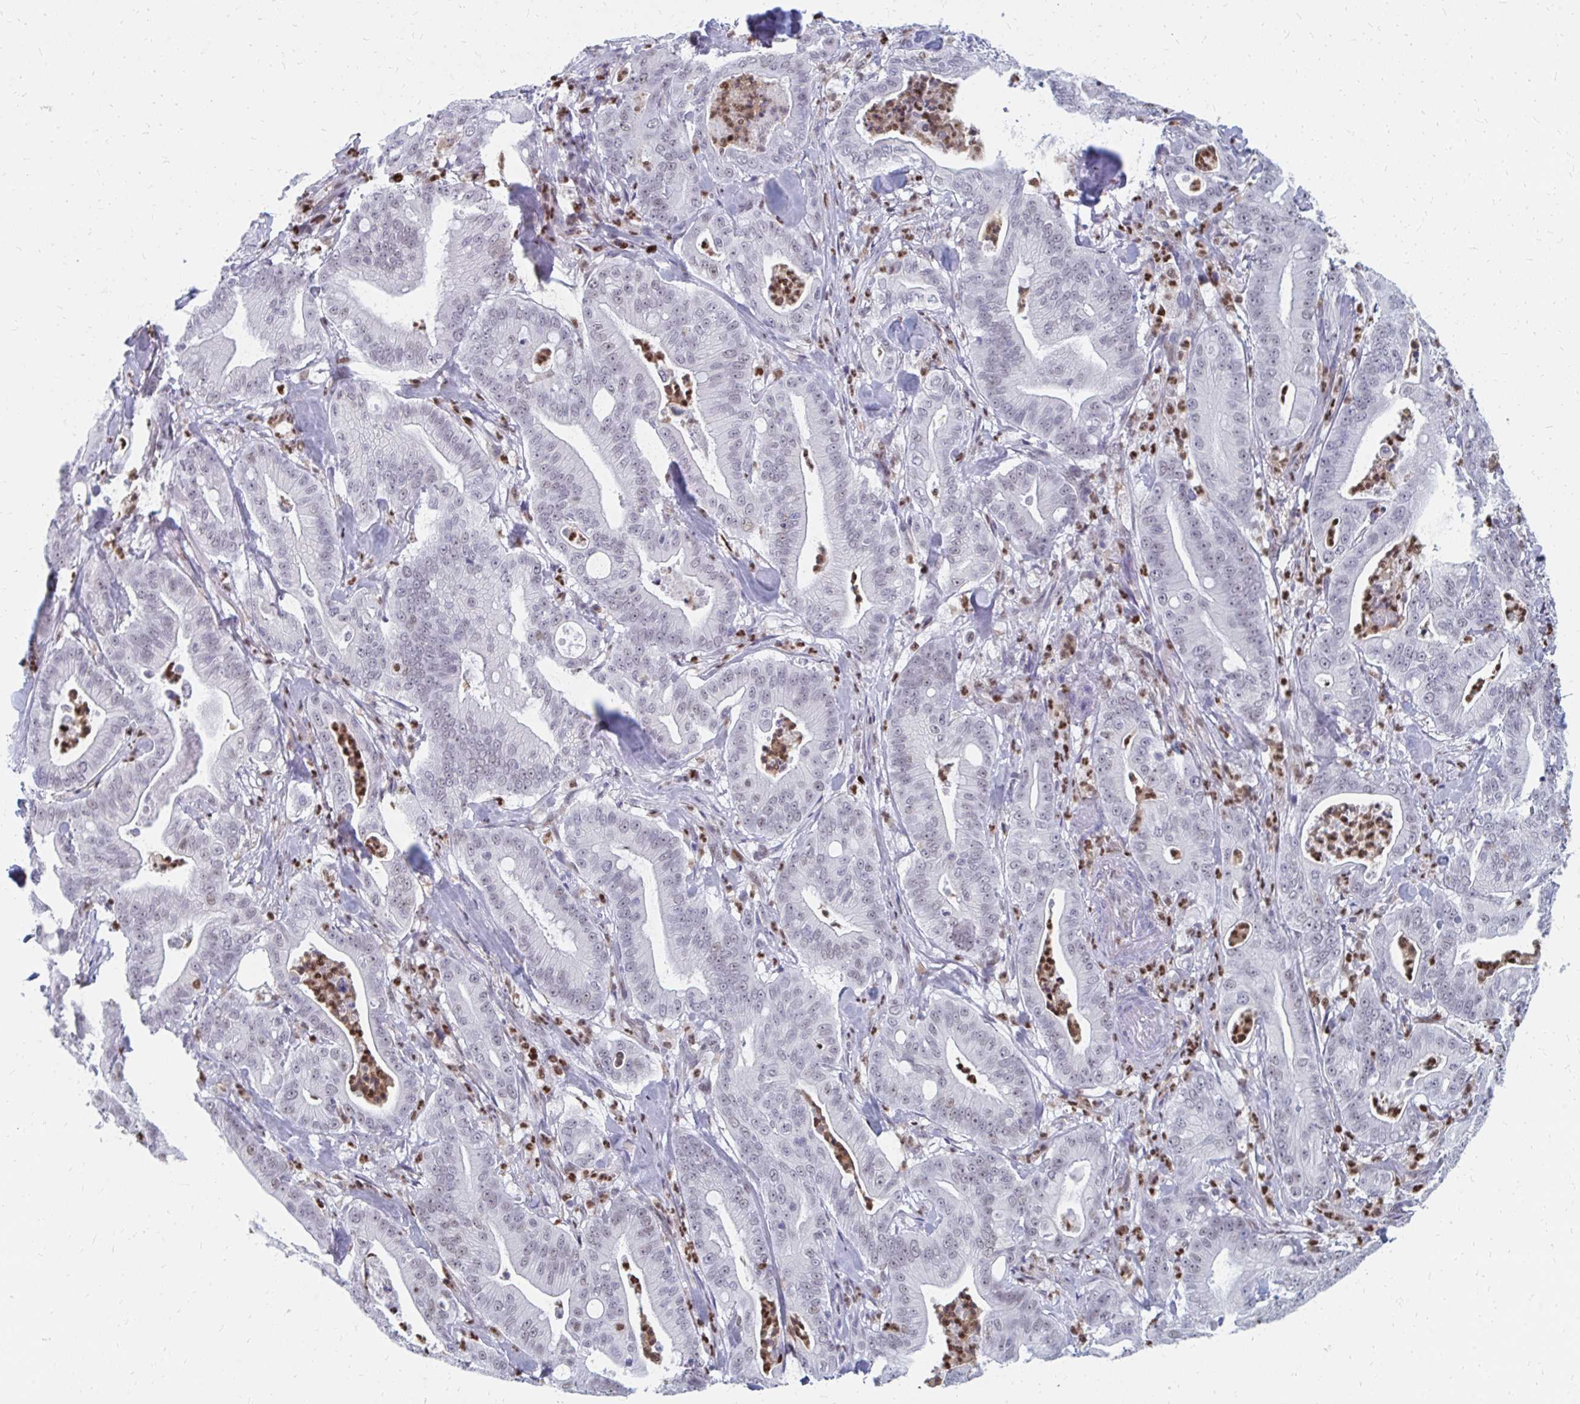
{"staining": {"intensity": "weak", "quantity": "25%-75%", "location": "nuclear"}, "tissue": "pancreatic cancer", "cell_type": "Tumor cells", "image_type": "cancer", "snomed": [{"axis": "morphology", "description": "Adenocarcinoma, NOS"}, {"axis": "topography", "description": "Pancreas"}], "caption": "About 25%-75% of tumor cells in pancreatic cancer demonstrate weak nuclear protein staining as visualized by brown immunohistochemical staining.", "gene": "PLK3", "patient": {"sex": "male", "age": 71}}